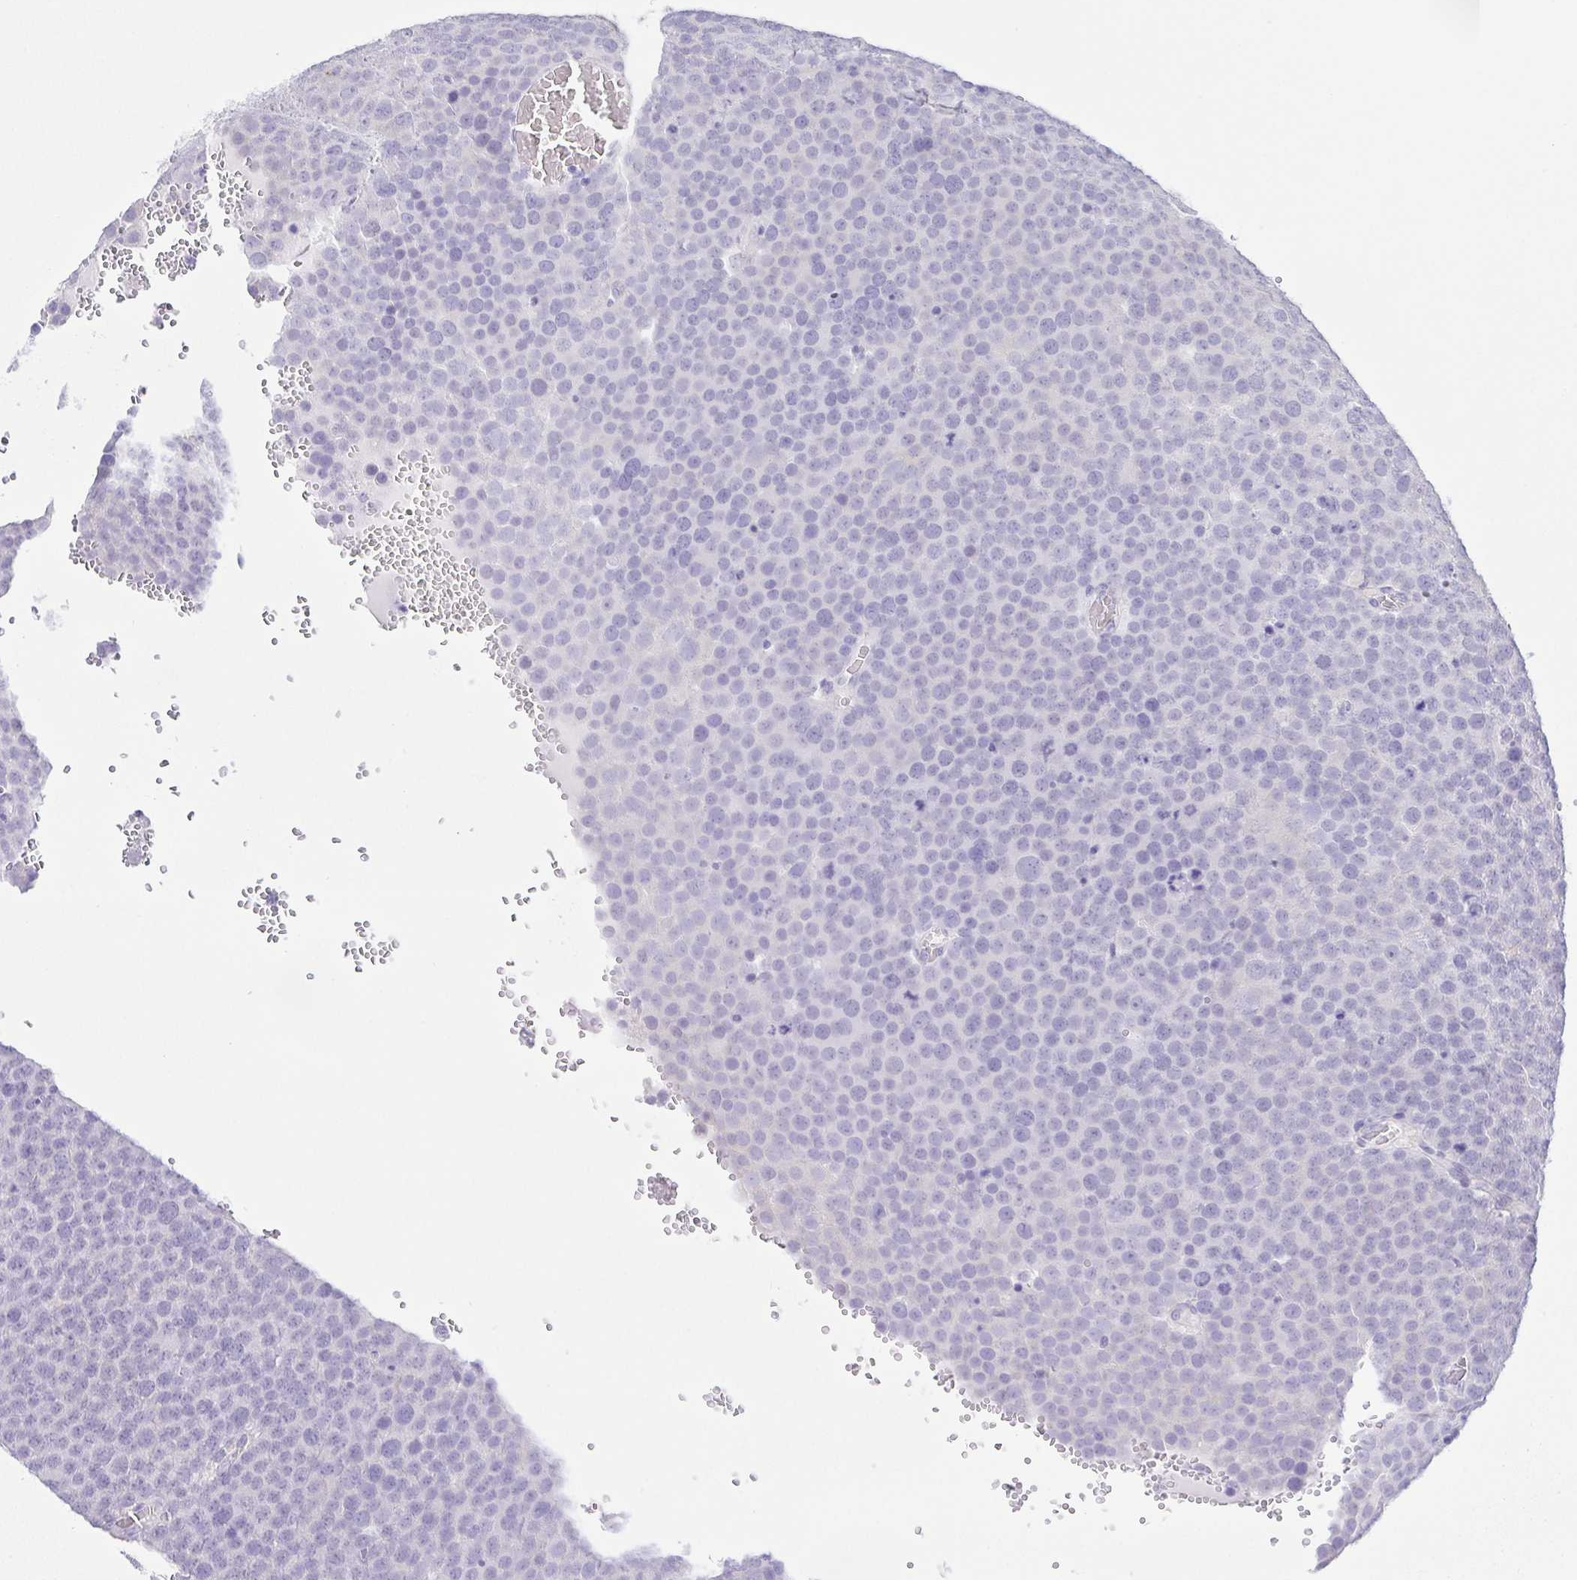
{"staining": {"intensity": "negative", "quantity": "none", "location": "none"}, "tissue": "testis cancer", "cell_type": "Tumor cells", "image_type": "cancer", "snomed": [{"axis": "morphology", "description": "Seminoma, NOS"}, {"axis": "topography", "description": "Testis"}], "caption": "Human testis cancer stained for a protein using immunohistochemistry (IHC) exhibits no staining in tumor cells.", "gene": "KRTDAP", "patient": {"sex": "male", "age": 71}}